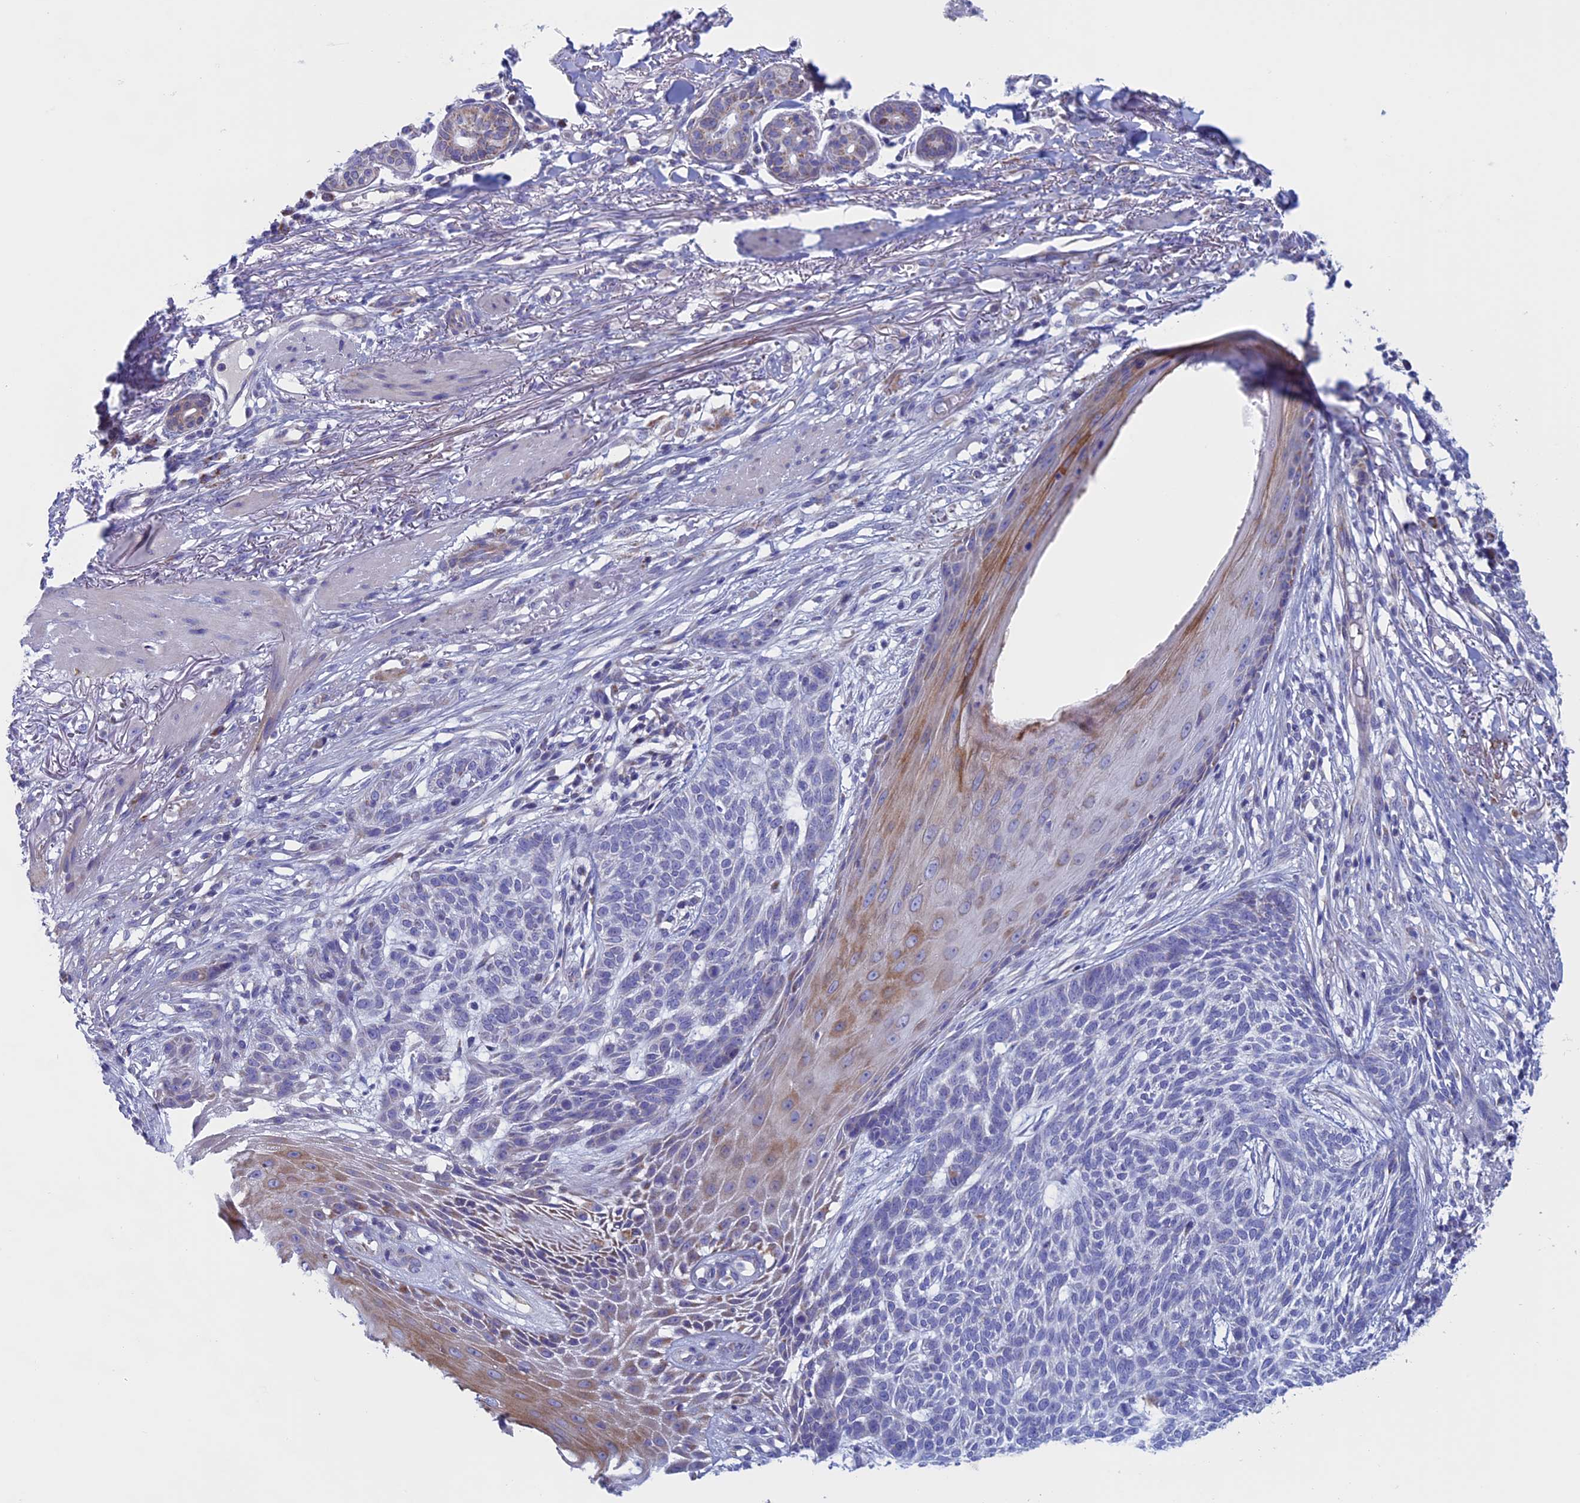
{"staining": {"intensity": "negative", "quantity": "none", "location": "none"}, "tissue": "skin cancer", "cell_type": "Tumor cells", "image_type": "cancer", "snomed": [{"axis": "morphology", "description": "Normal tissue, NOS"}, {"axis": "morphology", "description": "Basal cell carcinoma"}, {"axis": "topography", "description": "Skin"}], "caption": "Tumor cells show no significant staining in skin basal cell carcinoma.", "gene": "NDUFB9", "patient": {"sex": "male", "age": 64}}